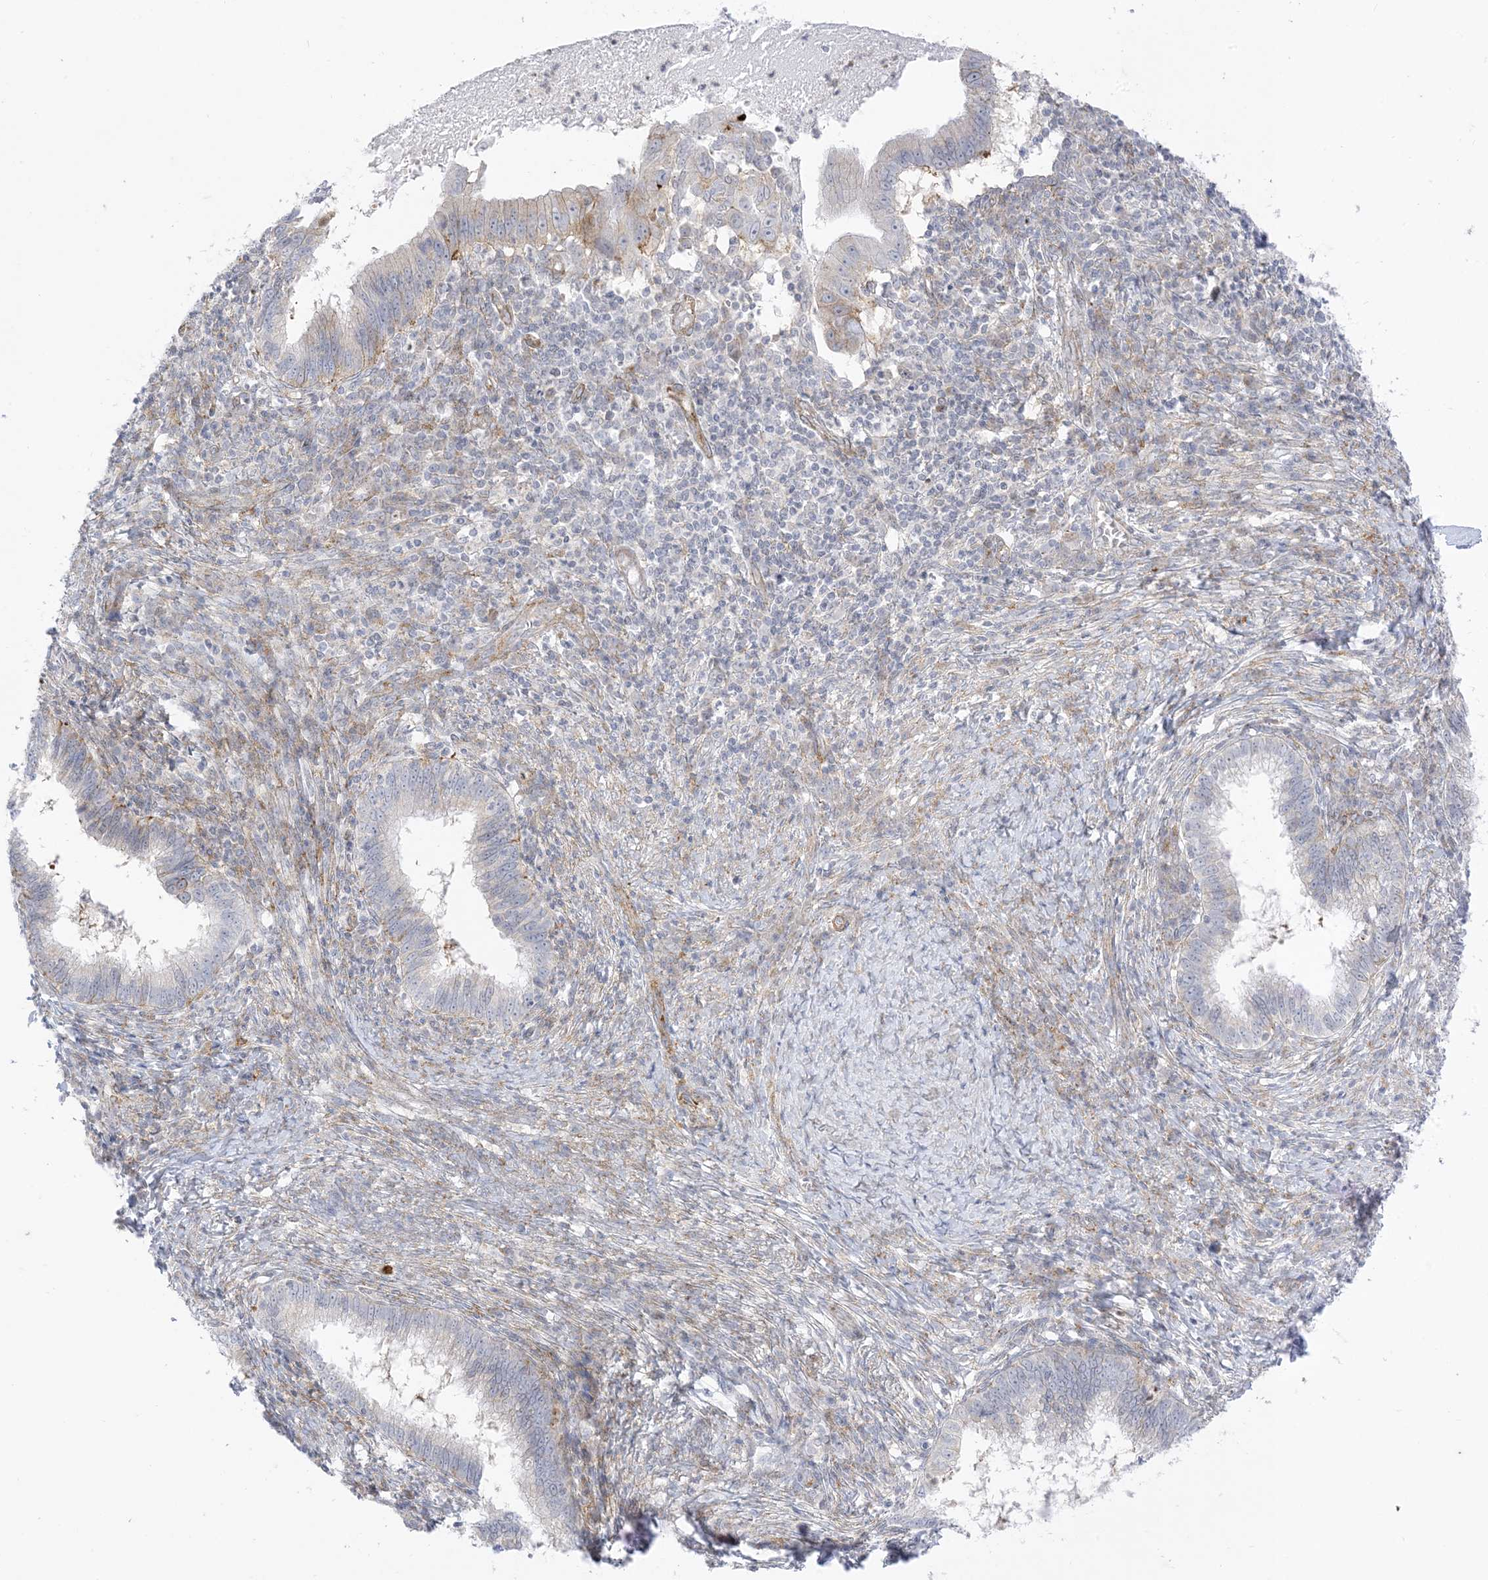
{"staining": {"intensity": "weak", "quantity": "<25%", "location": "cytoplasmic/membranous"}, "tissue": "cervical cancer", "cell_type": "Tumor cells", "image_type": "cancer", "snomed": [{"axis": "morphology", "description": "Adenocarcinoma, NOS"}, {"axis": "topography", "description": "Cervix"}], "caption": "The IHC photomicrograph has no significant expression in tumor cells of adenocarcinoma (cervical) tissue.", "gene": "RAC1", "patient": {"sex": "female", "age": 36}}